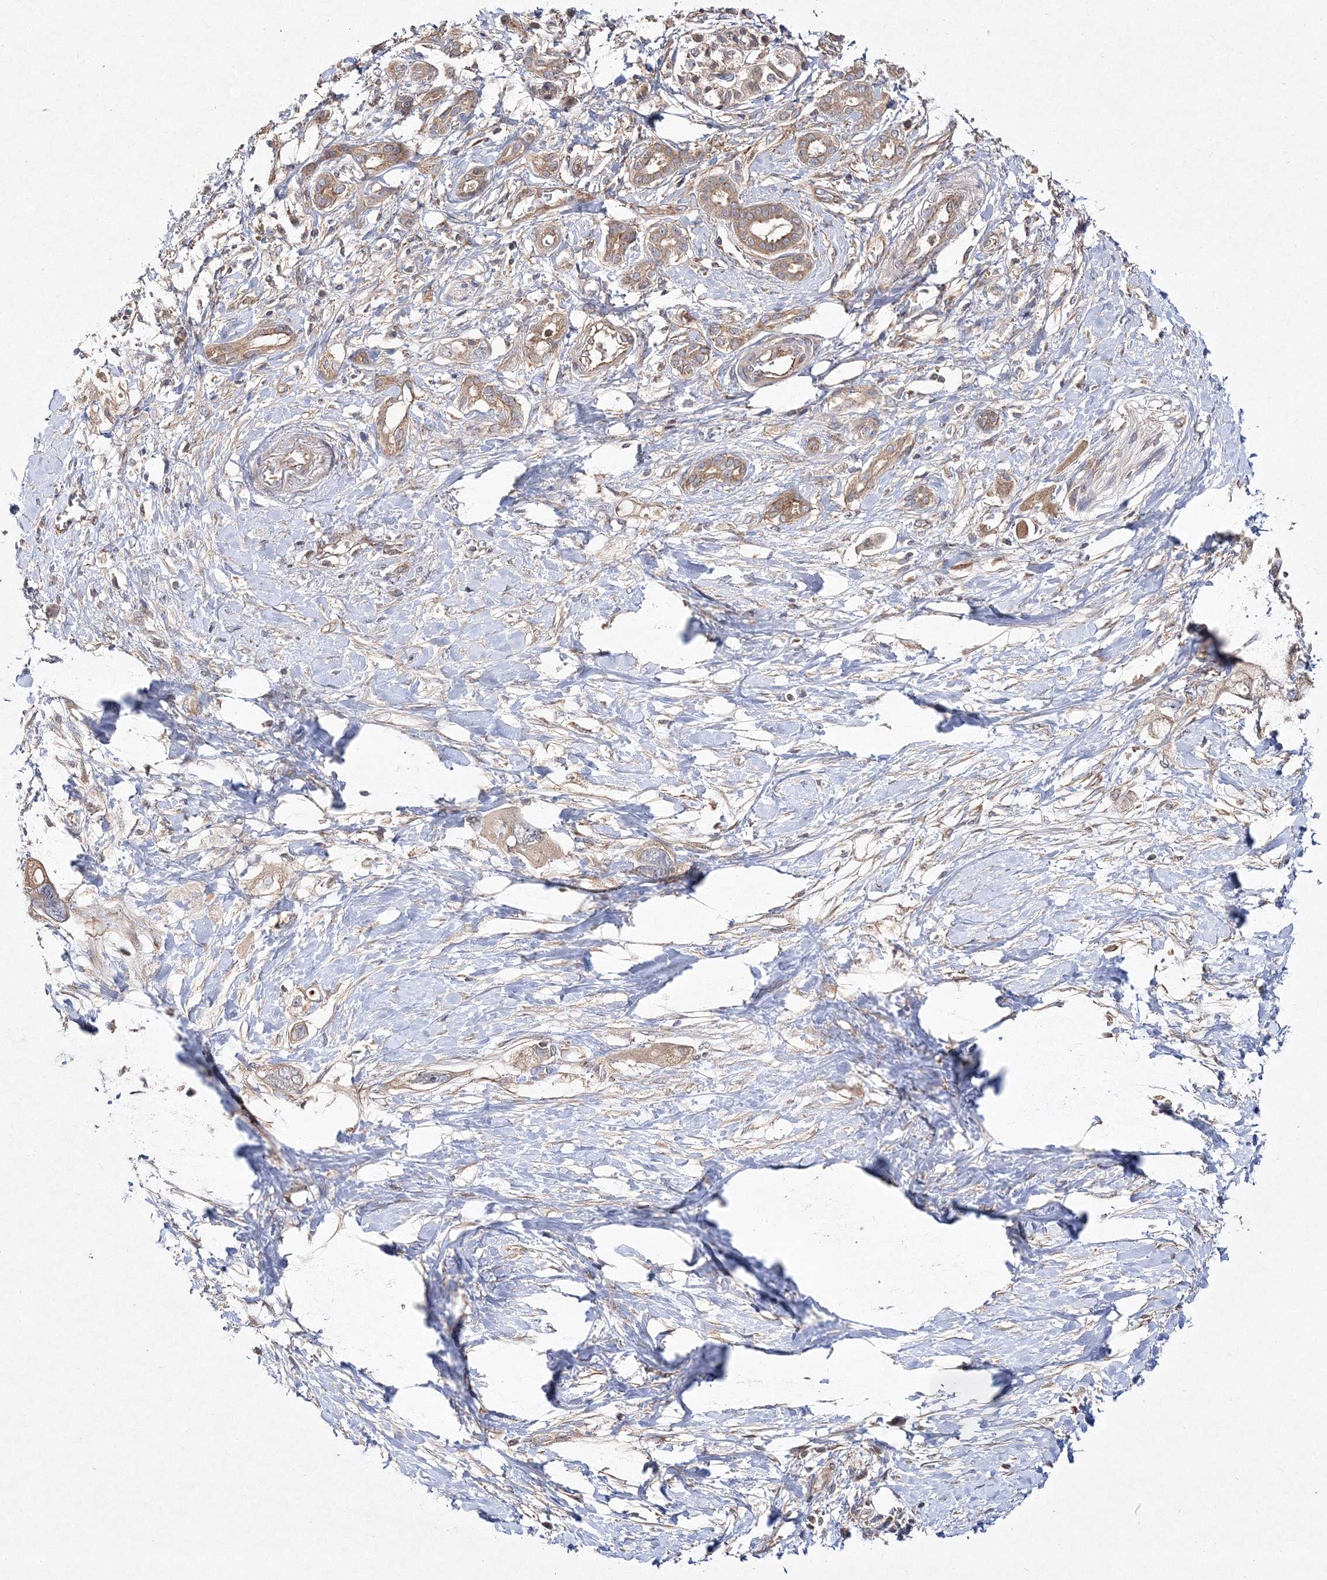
{"staining": {"intensity": "moderate", "quantity": ">75%", "location": "cytoplasmic/membranous"}, "tissue": "pancreatic cancer", "cell_type": "Tumor cells", "image_type": "cancer", "snomed": [{"axis": "morphology", "description": "Adenocarcinoma, NOS"}, {"axis": "topography", "description": "Pancreas"}], "caption": "Human adenocarcinoma (pancreatic) stained for a protein (brown) demonstrates moderate cytoplasmic/membranous positive expression in about >75% of tumor cells.", "gene": "DNAJC13", "patient": {"sex": "female", "age": 56}}